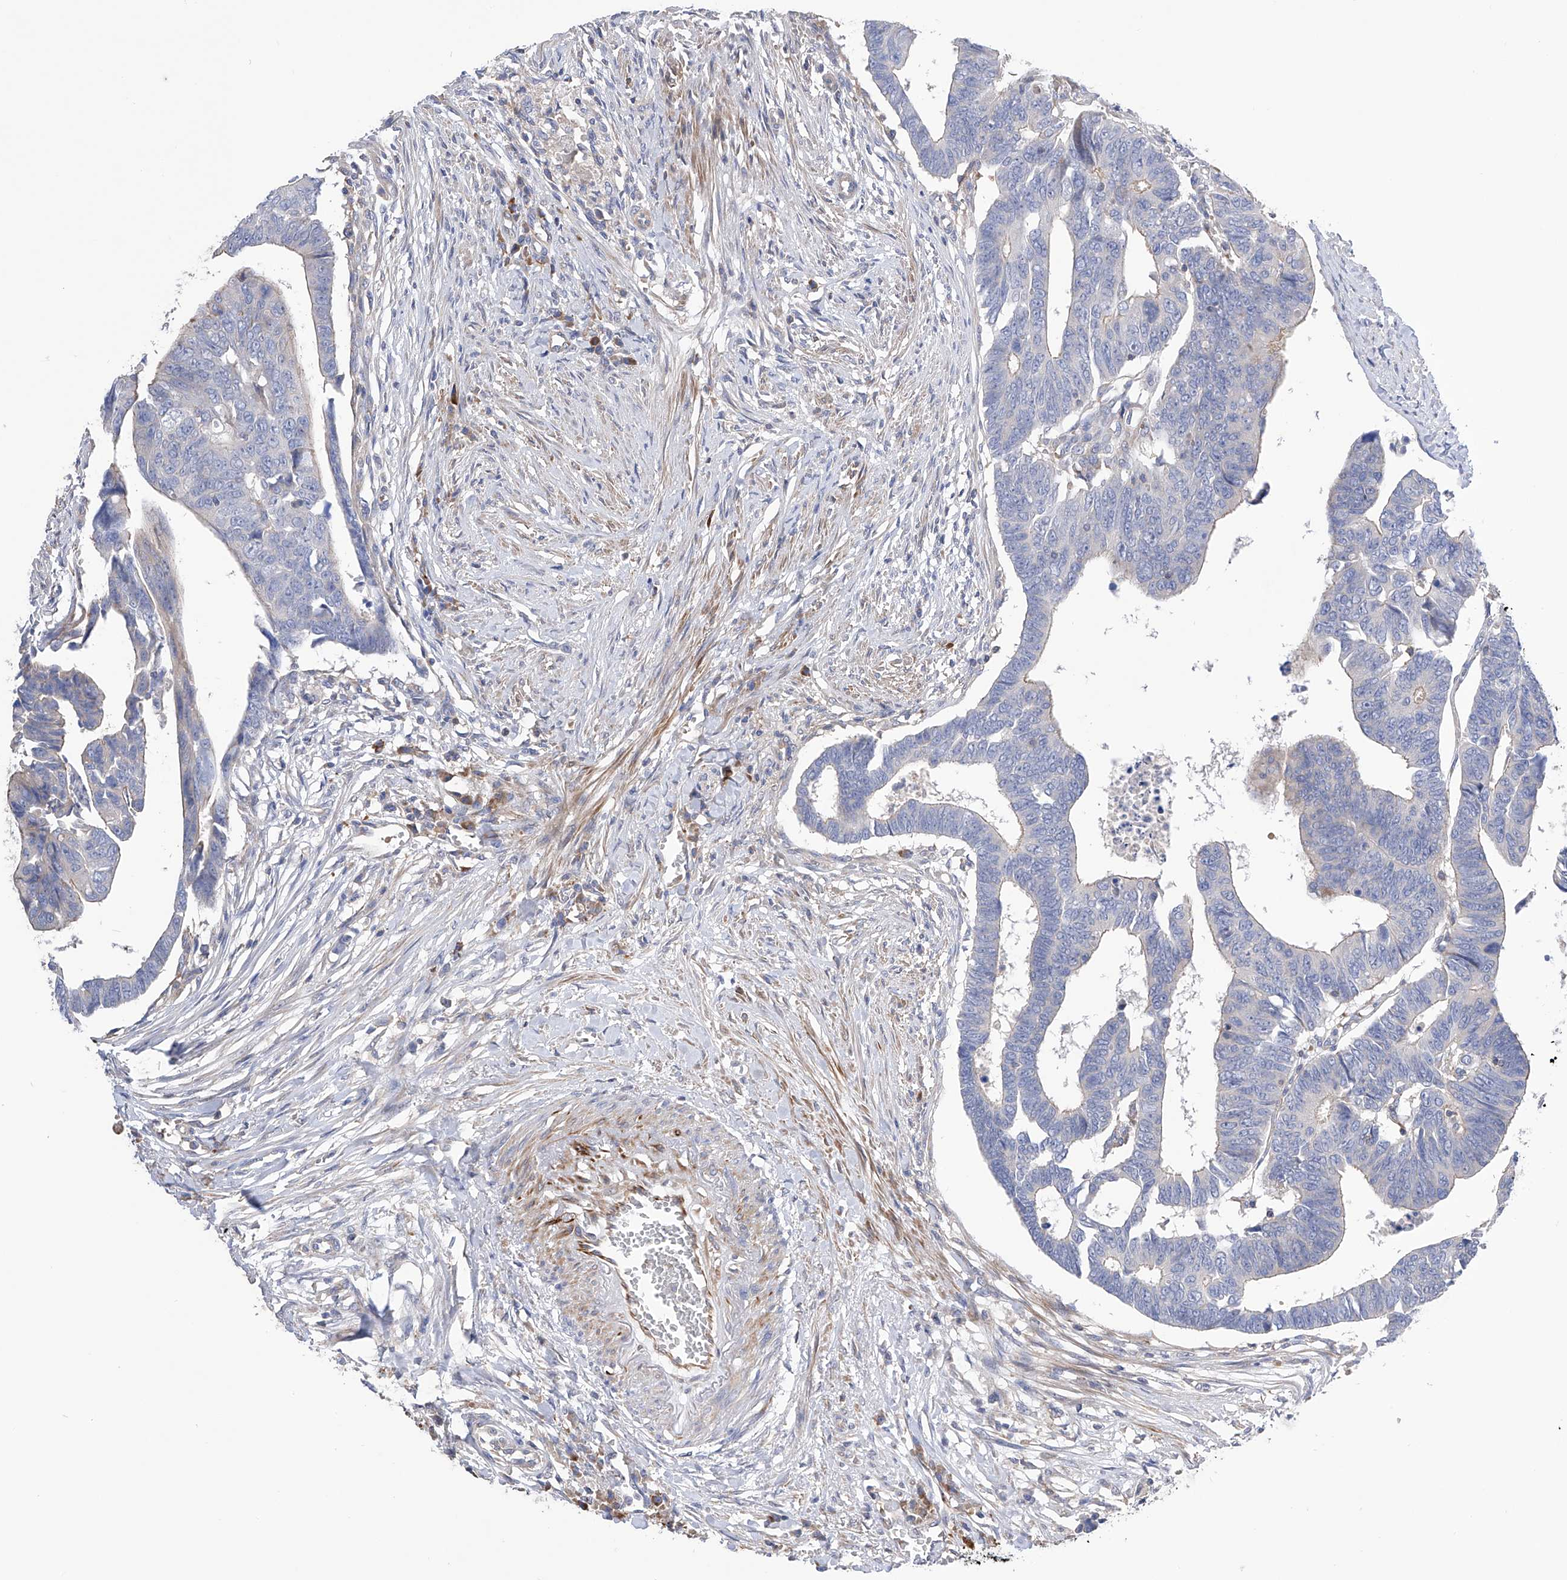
{"staining": {"intensity": "negative", "quantity": "none", "location": "none"}, "tissue": "colorectal cancer", "cell_type": "Tumor cells", "image_type": "cancer", "snomed": [{"axis": "morphology", "description": "Adenocarcinoma, NOS"}, {"axis": "topography", "description": "Rectum"}], "caption": "Immunohistochemistry of colorectal cancer (adenocarcinoma) shows no expression in tumor cells.", "gene": "NFATC4", "patient": {"sex": "female", "age": 65}}